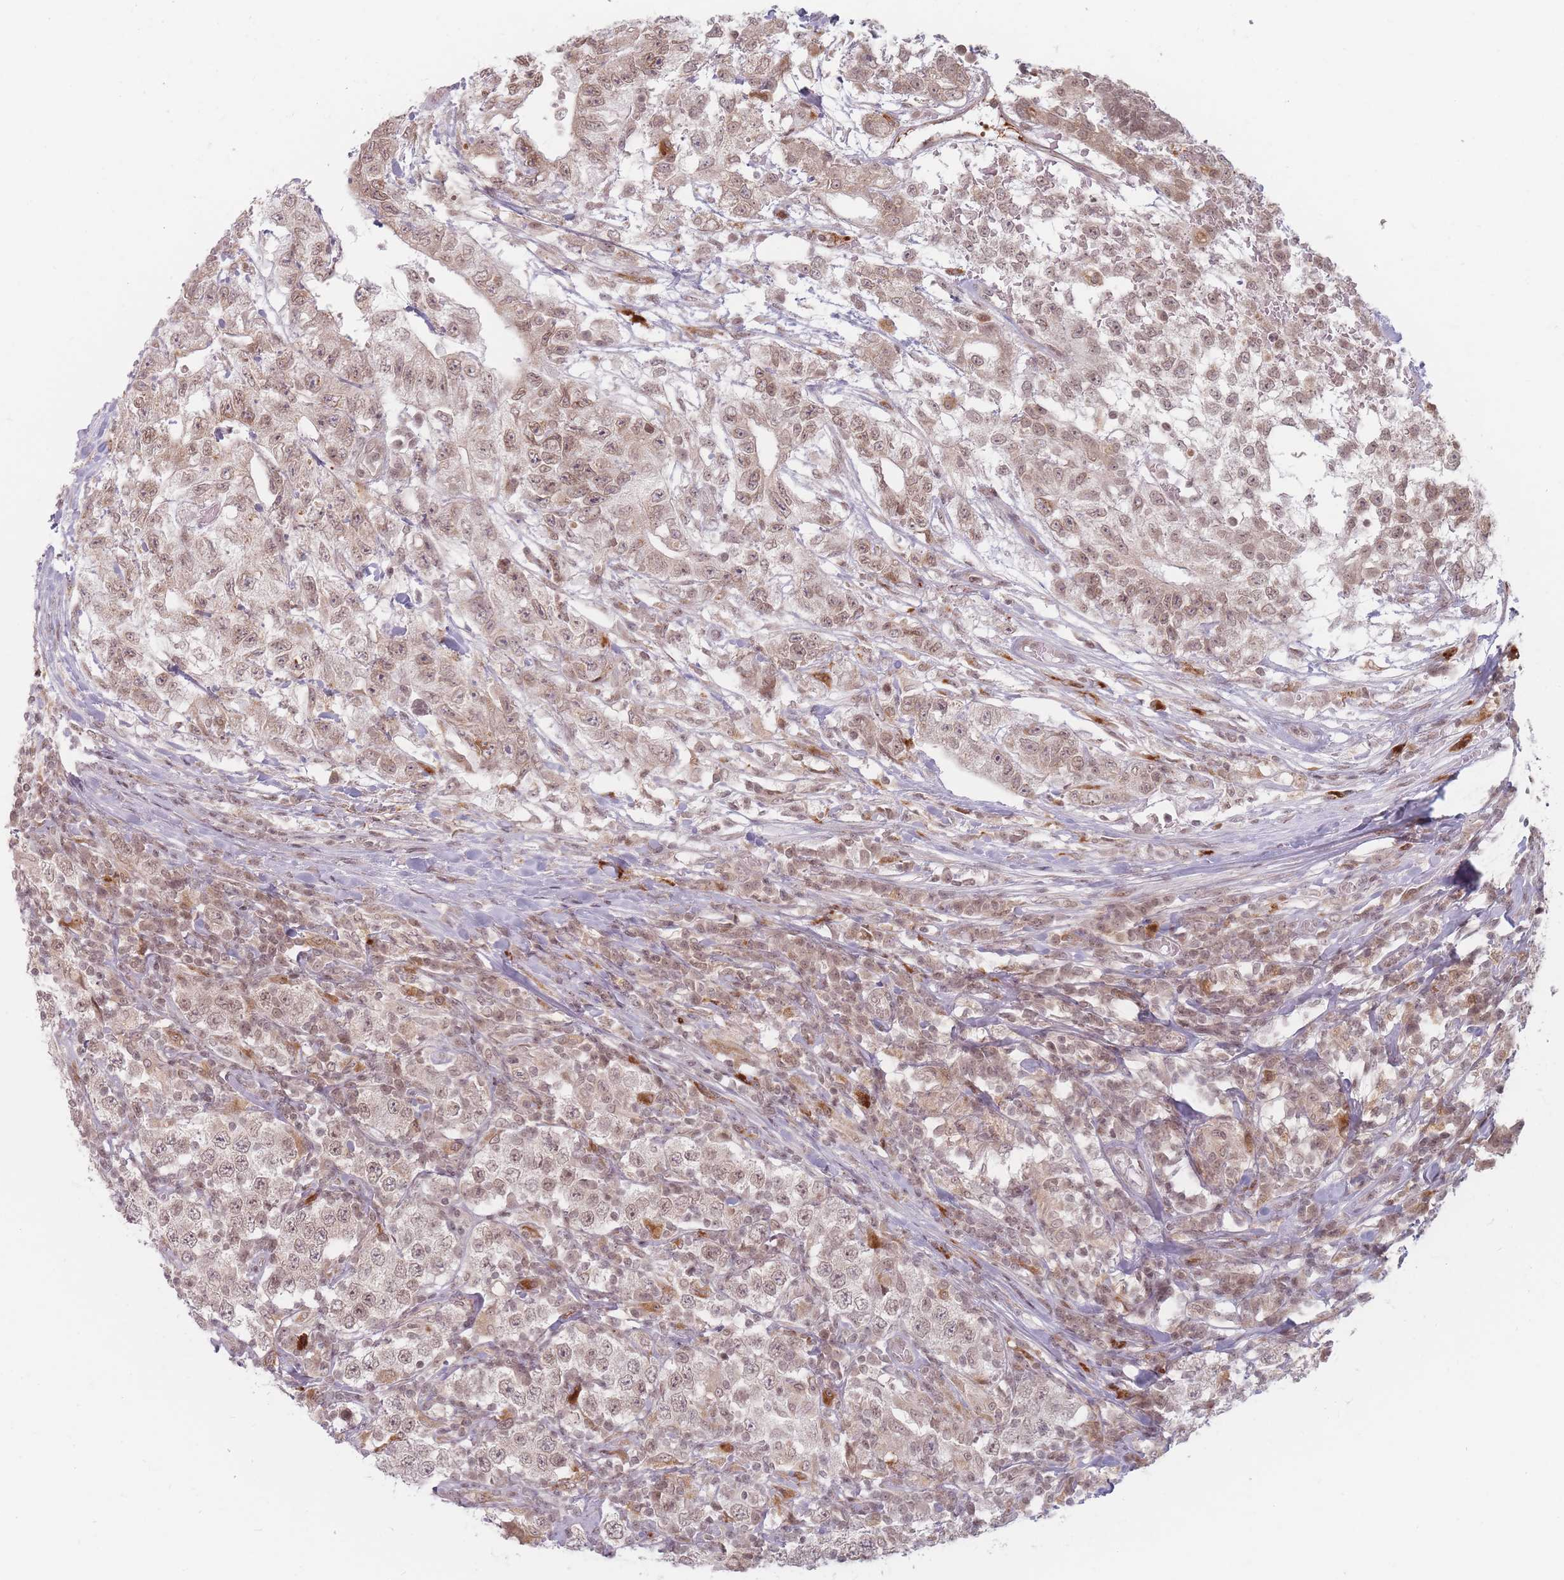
{"staining": {"intensity": "moderate", "quantity": ">75%", "location": "cytoplasmic/membranous,nuclear"}, "tissue": "testis cancer", "cell_type": "Tumor cells", "image_type": "cancer", "snomed": [{"axis": "morphology", "description": "Seminoma, NOS"}, {"axis": "morphology", "description": "Carcinoma, Embryonal, NOS"}, {"axis": "topography", "description": "Testis"}], "caption": "A histopathology image showing moderate cytoplasmic/membranous and nuclear positivity in about >75% of tumor cells in testis embryonal carcinoma, as visualized by brown immunohistochemical staining.", "gene": "SPATA45", "patient": {"sex": "male", "age": 41}}